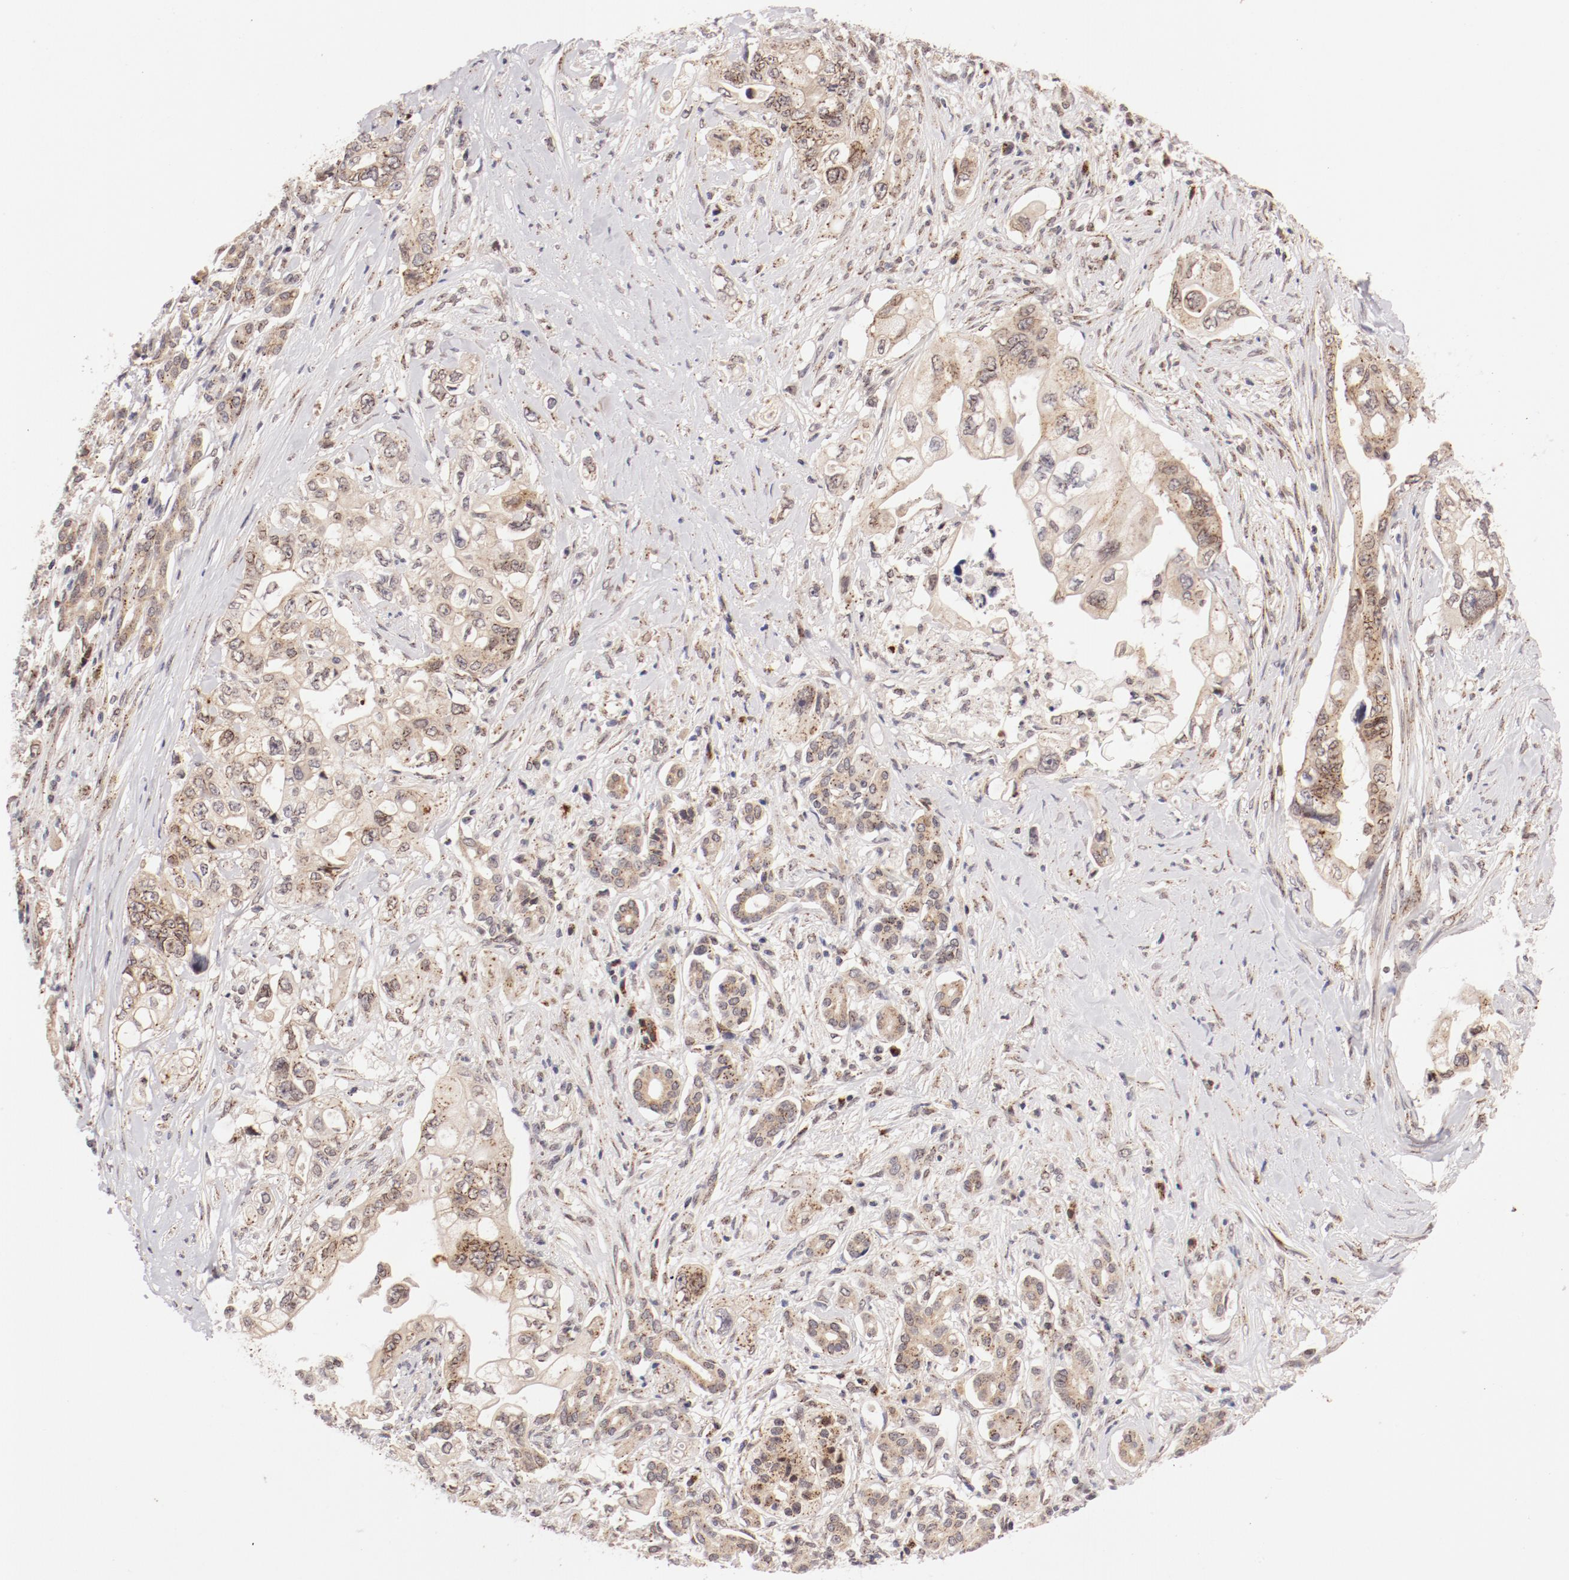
{"staining": {"intensity": "weak", "quantity": "<25%", "location": "cytoplasmic/membranous"}, "tissue": "pancreatic cancer", "cell_type": "Tumor cells", "image_type": "cancer", "snomed": [{"axis": "morphology", "description": "Normal tissue, NOS"}, {"axis": "topography", "description": "Pancreas"}], "caption": "This photomicrograph is of pancreatic cancer stained with IHC to label a protein in brown with the nuclei are counter-stained blue. There is no expression in tumor cells.", "gene": "RPL12", "patient": {"sex": "male", "age": 42}}